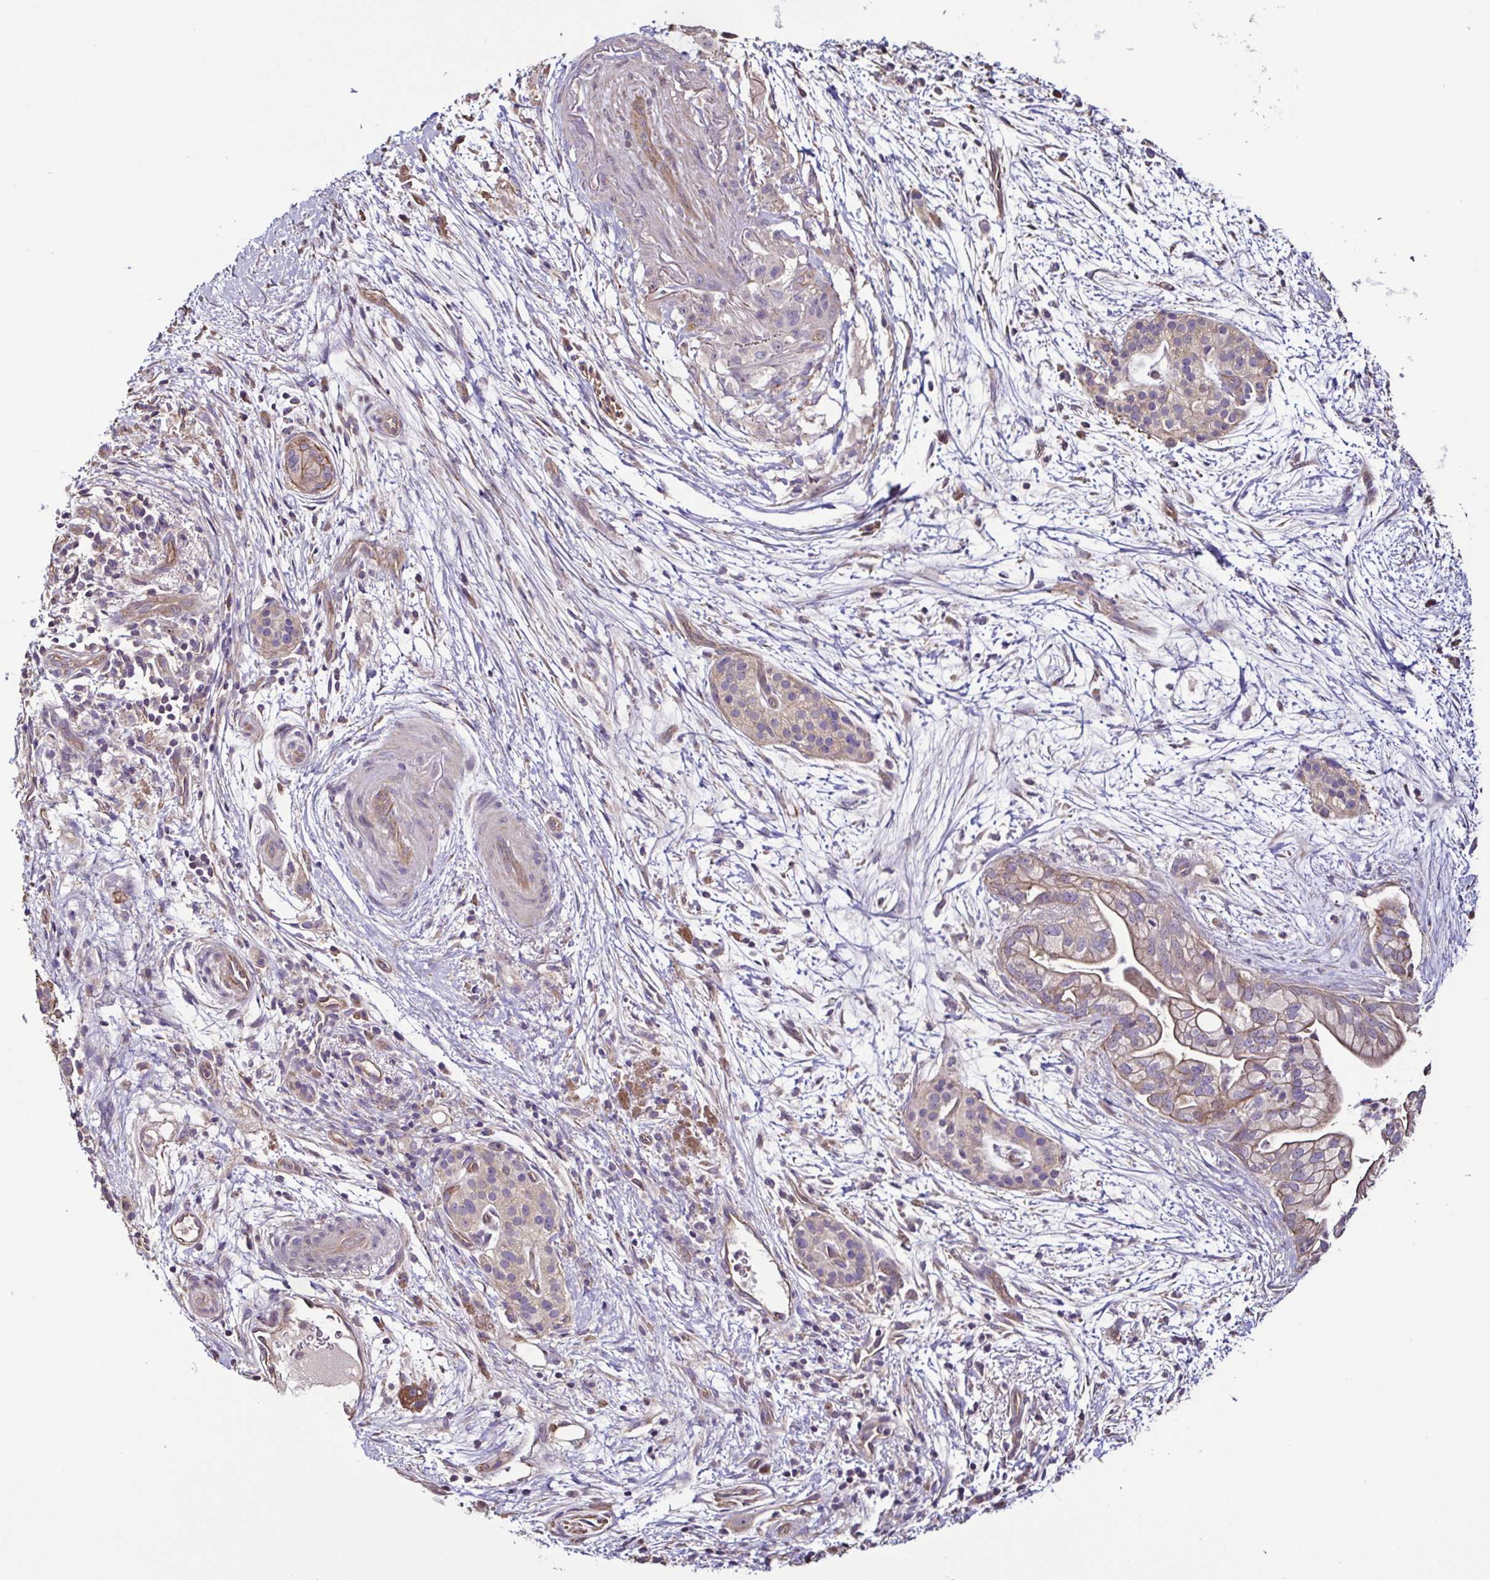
{"staining": {"intensity": "weak", "quantity": "25%-75%", "location": "cytoplasmic/membranous"}, "tissue": "pancreatic cancer", "cell_type": "Tumor cells", "image_type": "cancer", "snomed": [{"axis": "morphology", "description": "Adenocarcinoma, NOS"}, {"axis": "topography", "description": "Pancreas"}], "caption": "Pancreatic cancer stained with DAB (3,3'-diaminobenzidine) IHC displays low levels of weak cytoplasmic/membranous positivity in about 25%-75% of tumor cells.", "gene": "LMOD2", "patient": {"sex": "female", "age": 69}}